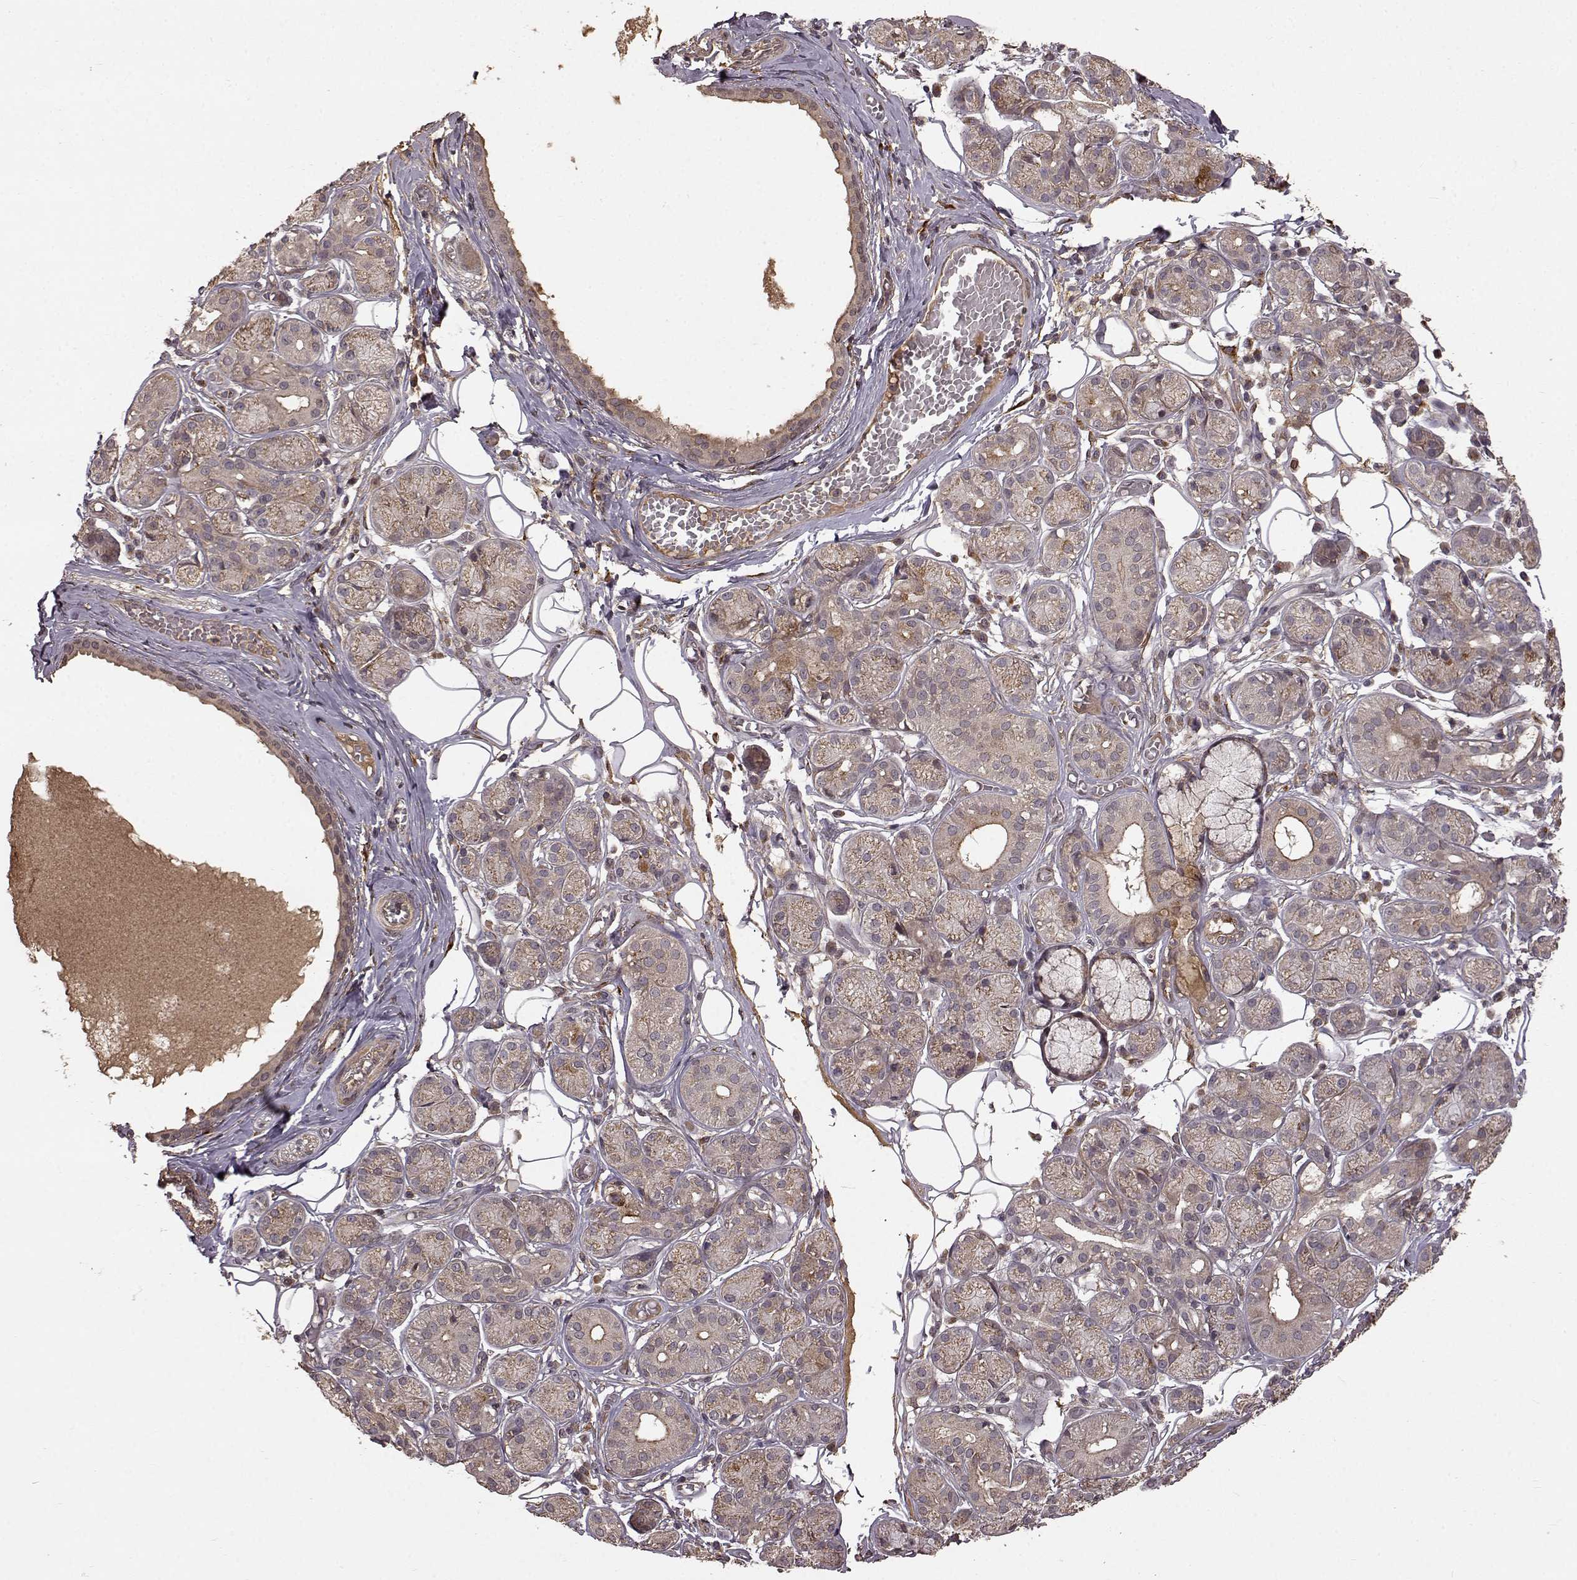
{"staining": {"intensity": "weak", "quantity": "25%-75%", "location": "cytoplasmic/membranous"}, "tissue": "salivary gland", "cell_type": "Glandular cells", "image_type": "normal", "snomed": [{"axis": "morphology", "description": "Normal tissue, NOS"}, {"axis": "topography", "description": "Salivary gland"}, {"axis": "topography", "description": "Peripheral nerve tissue"}], "caption": "A high-resolution histopathology image shows immunohistochemistry (IHC) staining of unremarkable salivary gland, which demonstrates weak cytoplasmic/membranous staining in about 25%-75% of glandular cells.", "gene": "FSTL1", "patient": {"sex": "male", "age": 71}}